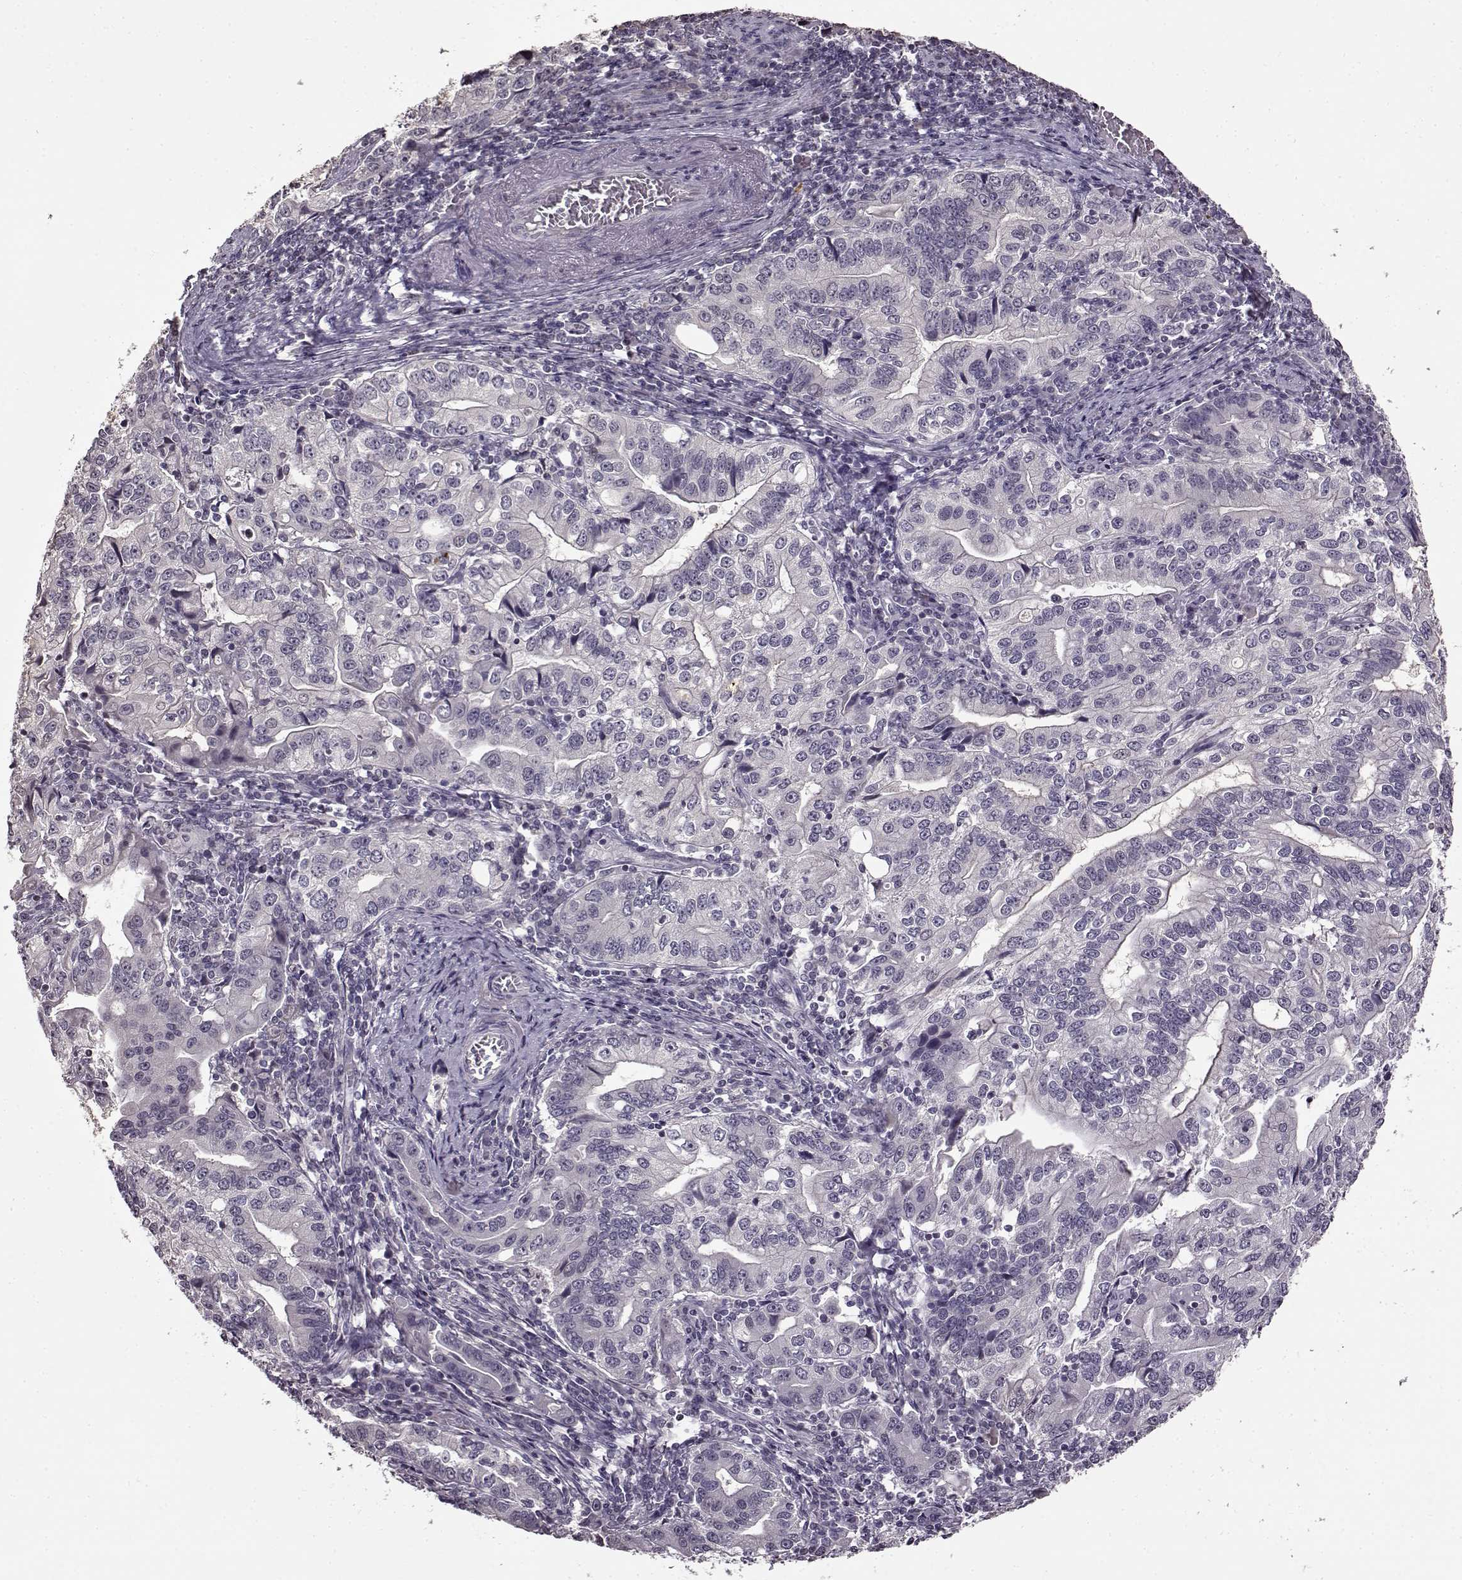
{"staining": {"intensity": "negative", "quantity": "none", "location": "none"}, "tissue": "stomach cancer", "cell_type": "Tumor cells", "image_type": "cancer", "snomed": [{"axis": "morphology", "description": "Adenocarcinoma, NOS"}, {"axis": "topography", "description": "Stomach, lower"}], "caption": "An immunohistochemistry histopathology image of adenocarcinoma (stomach) is shown. There is no staining in tumor cells of adenocarcinoma (stomach).", "gene": "FSHB", "patient": {"sex": "female", "age": 72}}